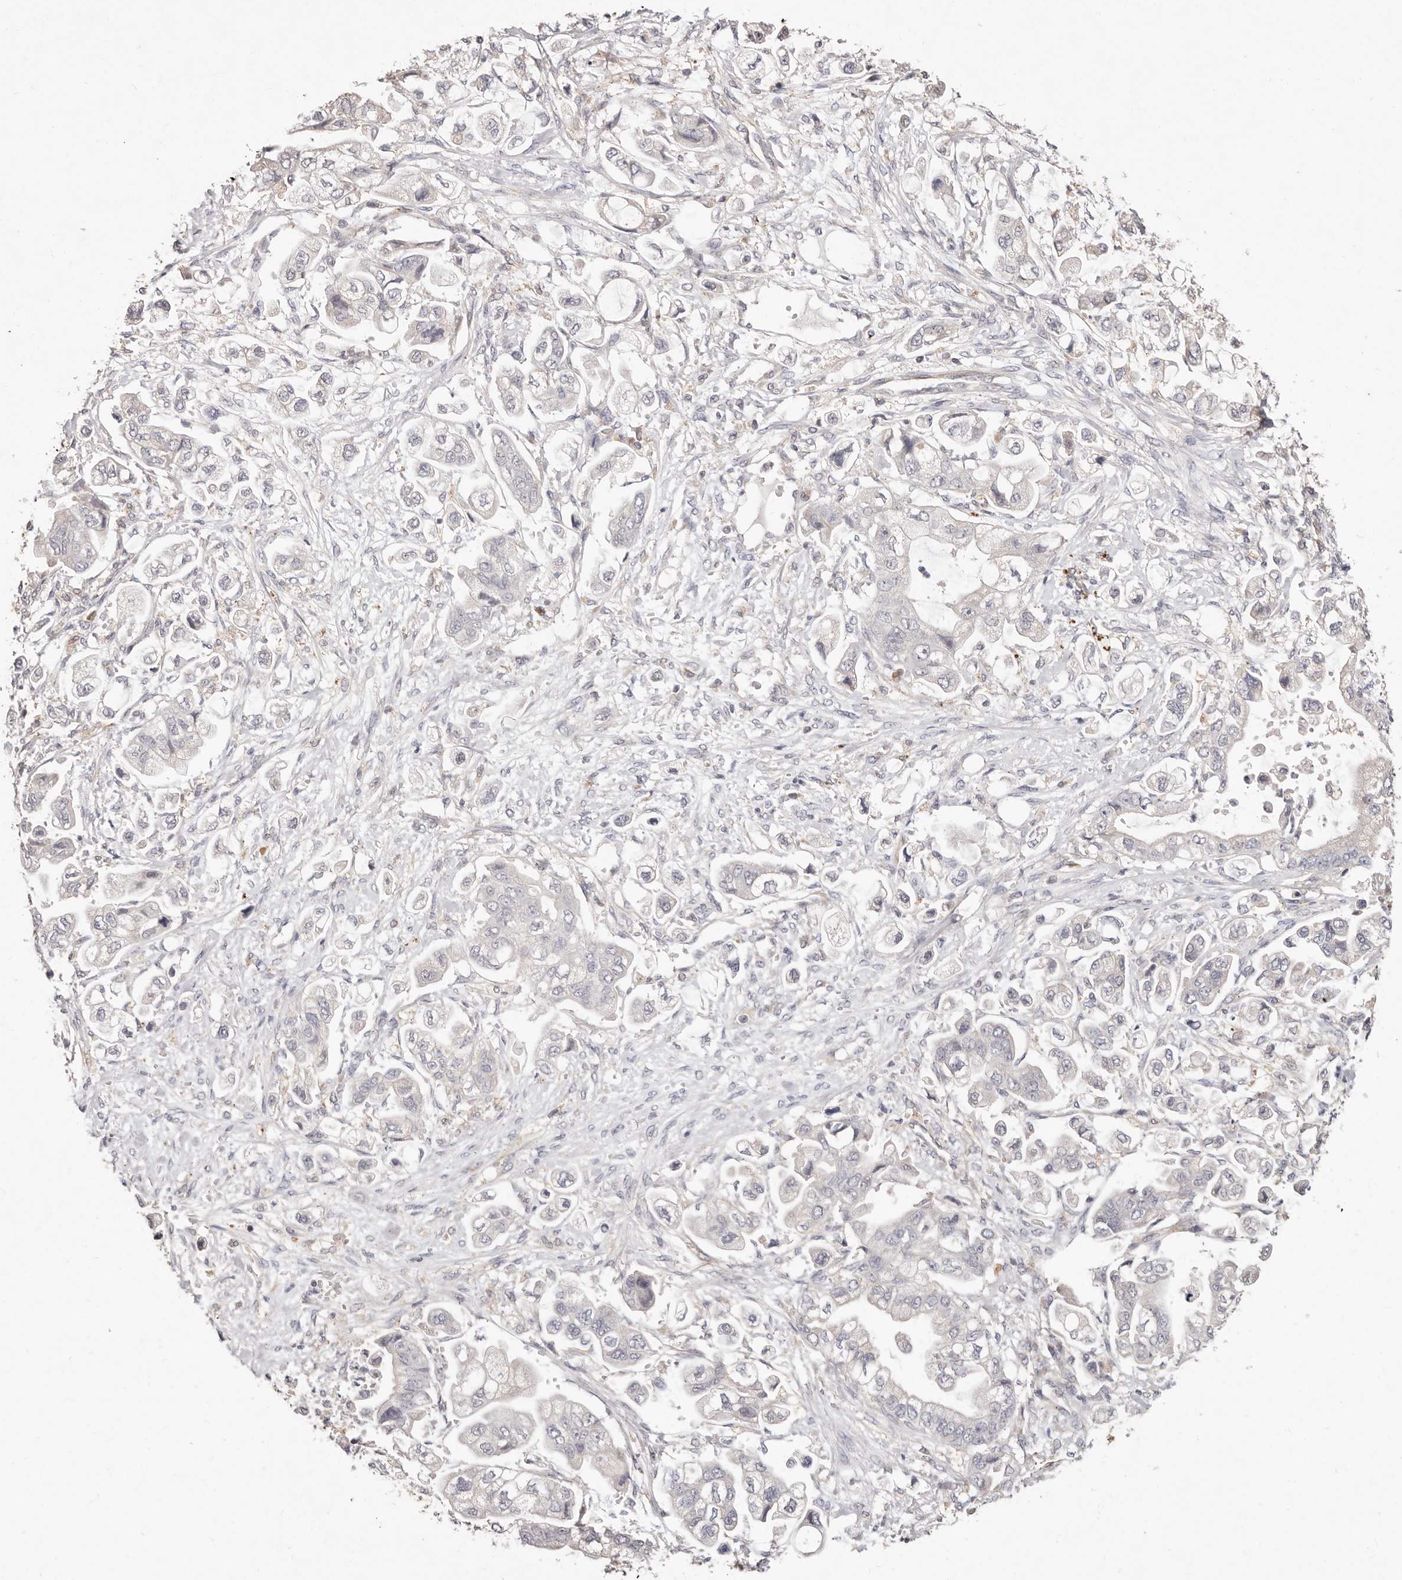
{"staining": {"intensity": "negative", "quantity": "none", "location": "none"}, "tissue": "stomach cancer", "cell_type": "Tumor cells", "image_type": "cancer", "snomed": [{"axis": "morphology", "description": "Adenocarcinoma, NOS"}, {"axis": "topography", "description": "Stomach"}], "caption": "IHC of stomach cancer (adenocarcinoma) reveals no expression in tumor cells.", "gene": "THBS3", "patient": {"sex": "male", "age": 62}}